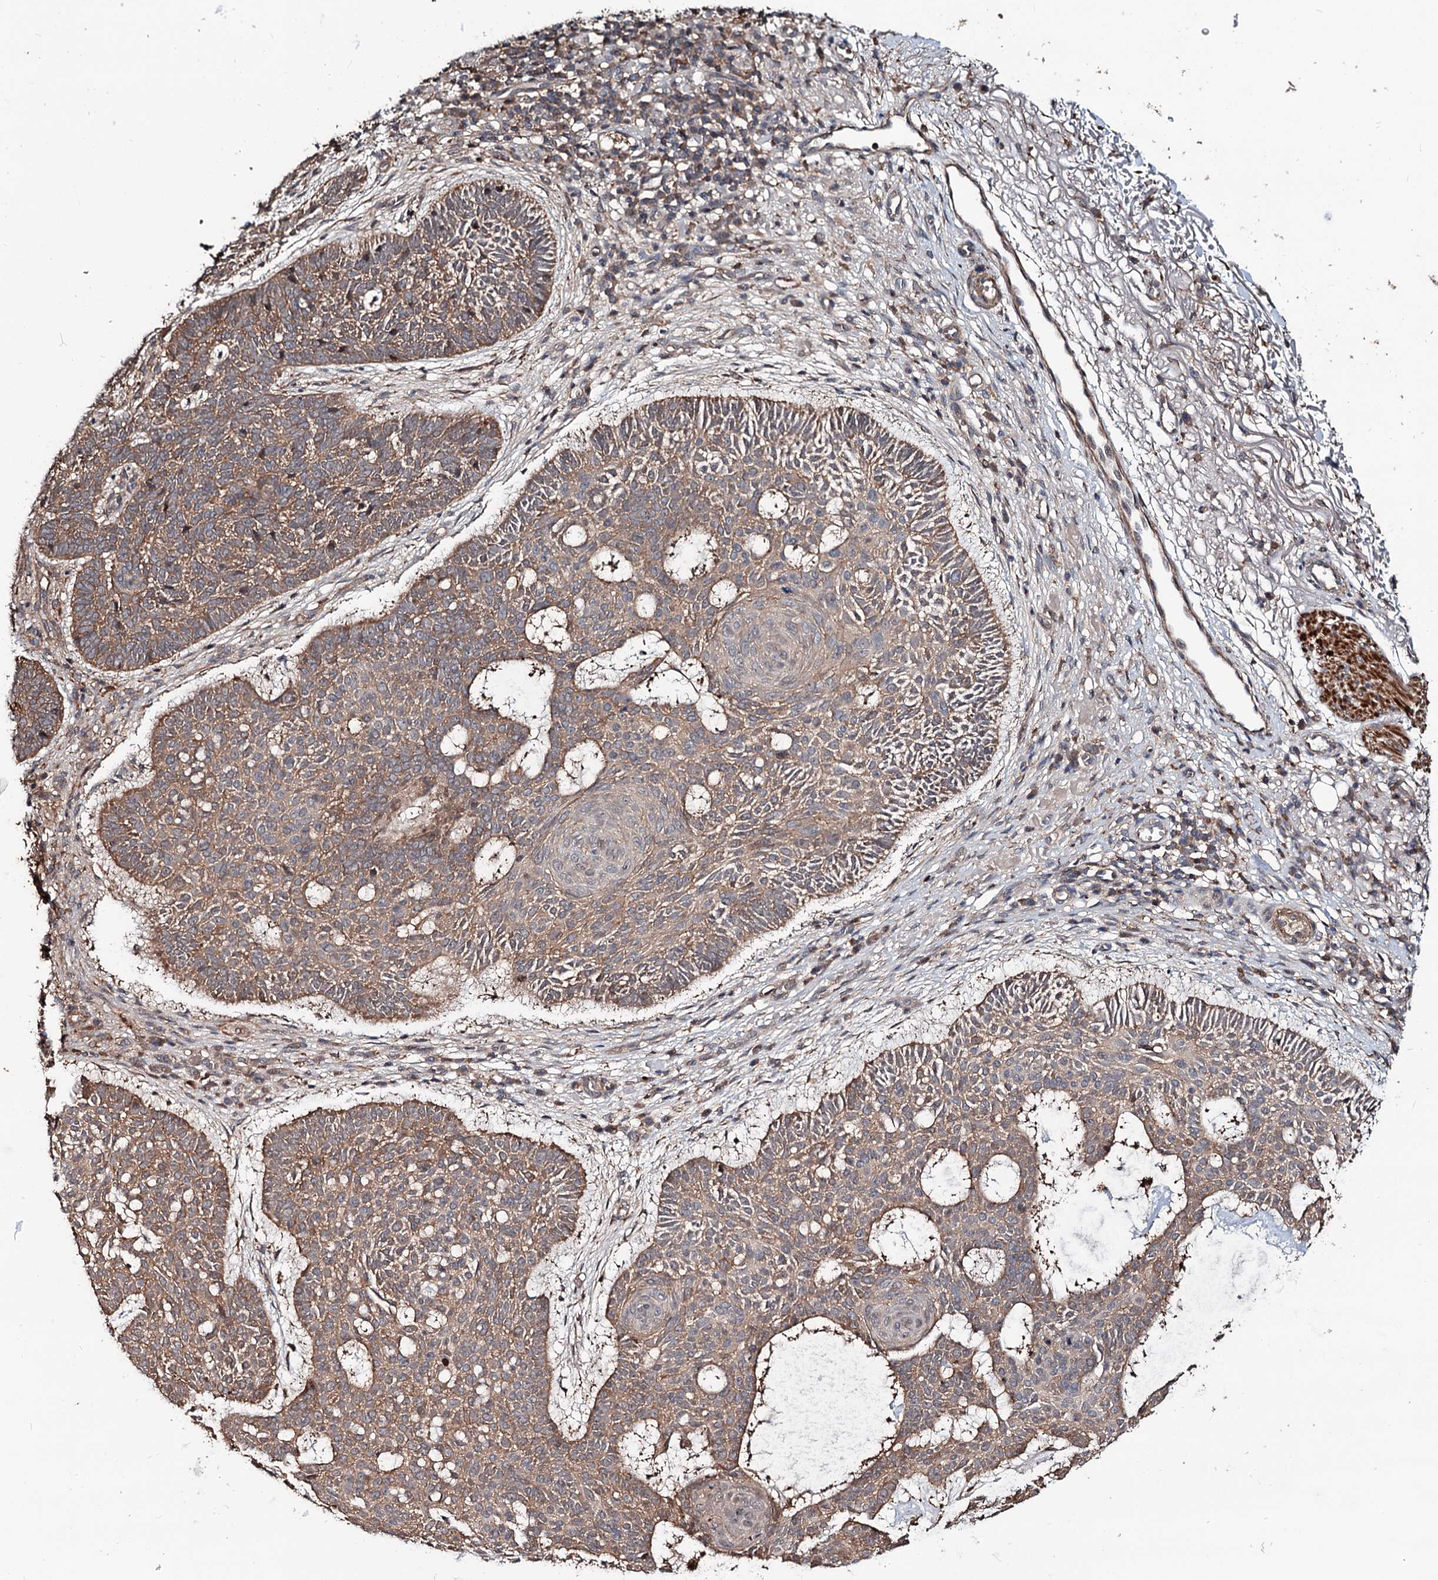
{"staining": {"intensity": "moderate", "quantity": ">75%", "location": "cytoplasmic/membranous"}, "tissue": "skin cancer", "cell_type": "Tumor cells", "image_type": "cancer", "snomed": [{"axis": "morphology", "description": "Basal cell carcinoma"}, {"axis": "topography", "description": "Skin"}], "caption": "Basal cell carcinoma (skin) stained with a brown dye exhibits moderate cytoplasmic/membranous positive positivity in approximately >75% of tumor cells.", "gene": "GRIP1", "patient": {"sex": "male", "age": 85}}